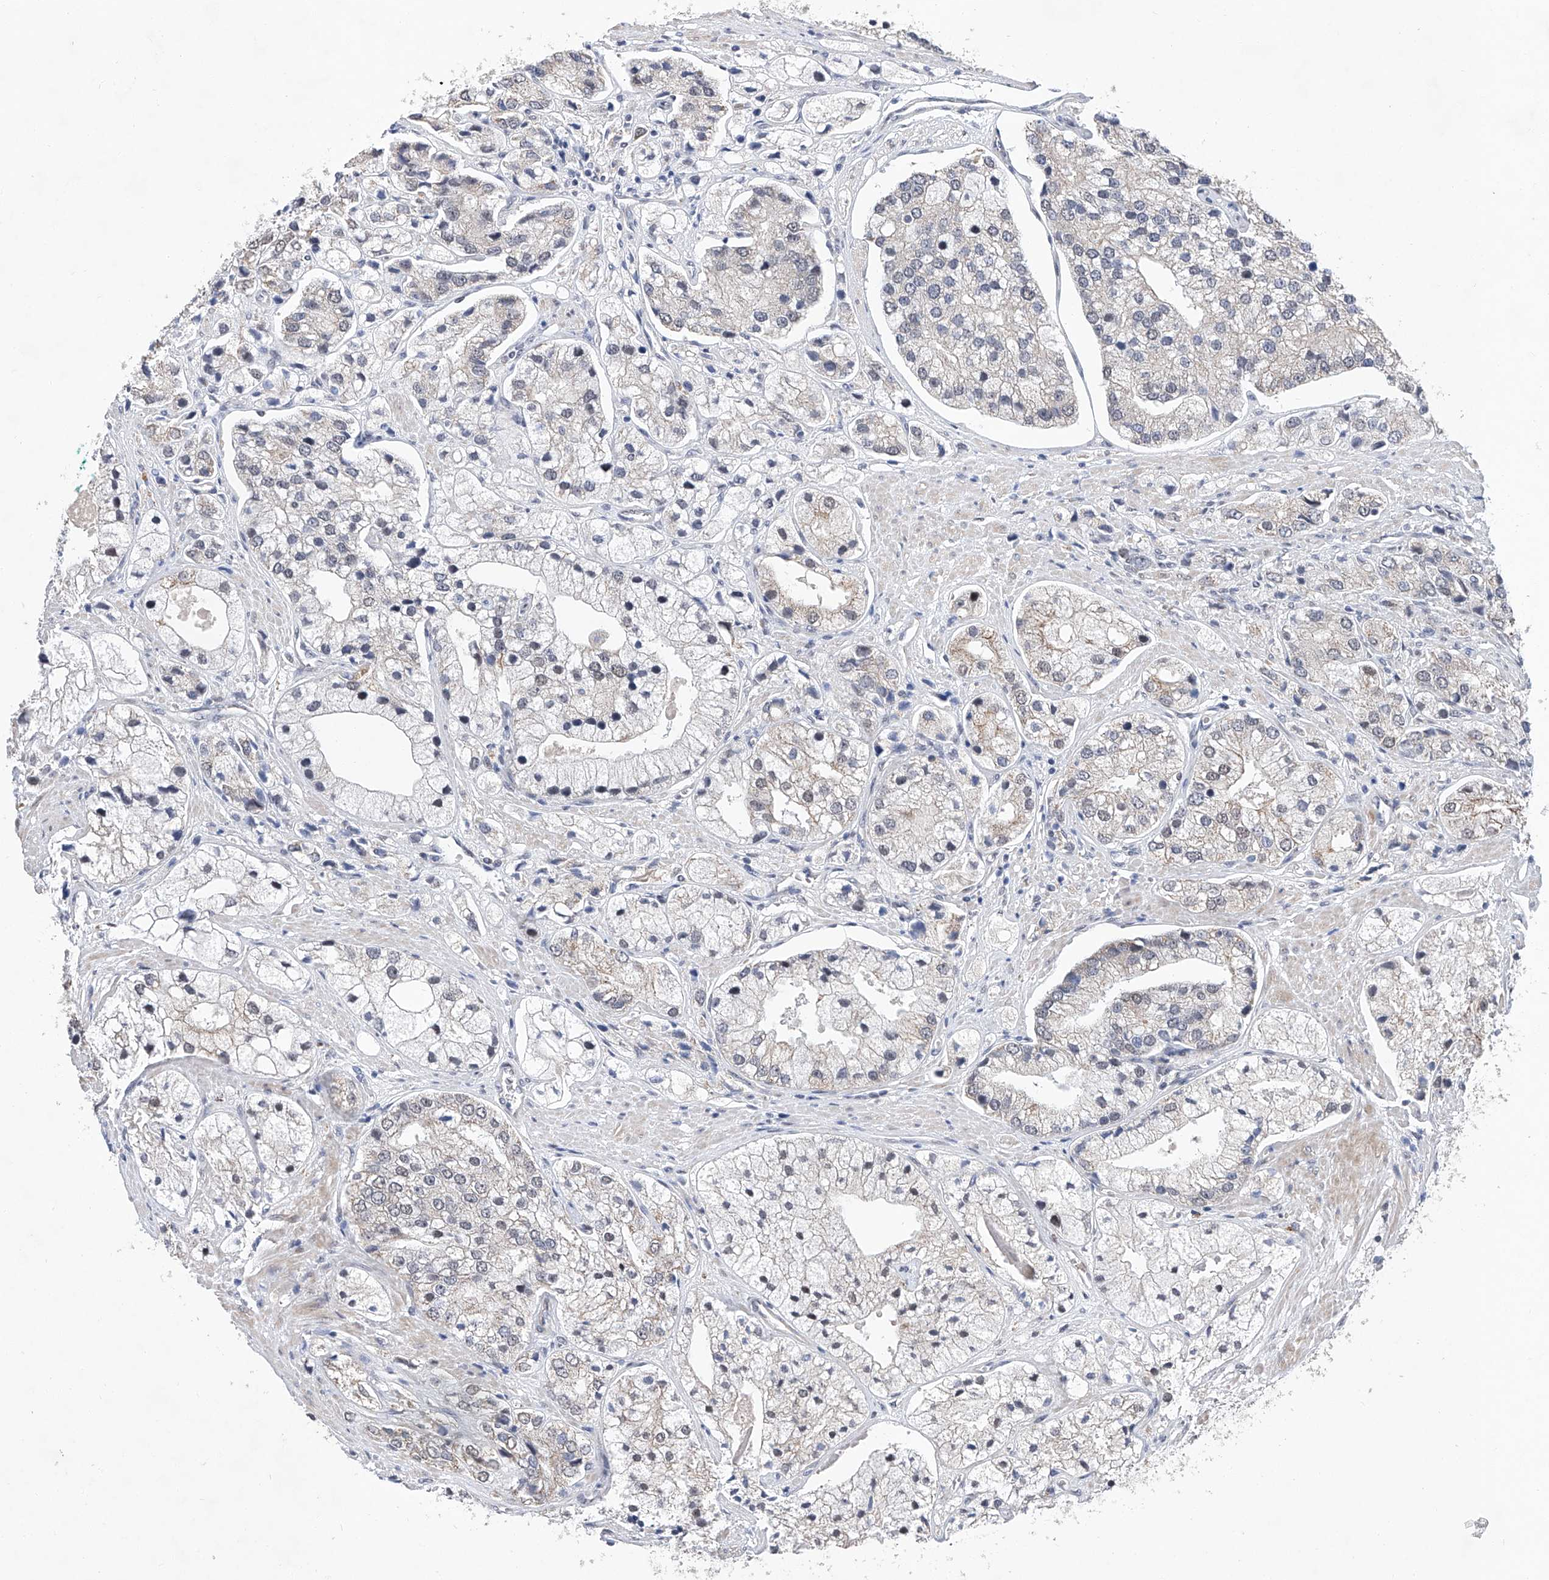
{"staining": {"intensity": "negative", "quantity": "none", "location": "none"}, "tissue": "prostate cancer", "cell_type": "Tumor cells", "image_type": "cancer", "snomed": [{"axis": "morphology", "description": "Adenocarcinoma, High grade"}, {"axis": "topography", "description": "Prostate"}], "caption": "Tumor cells are negative for protein expression in human prostate cancer.", "gene": "FARP2", "patient": {"sex": "male", "age": 50}}